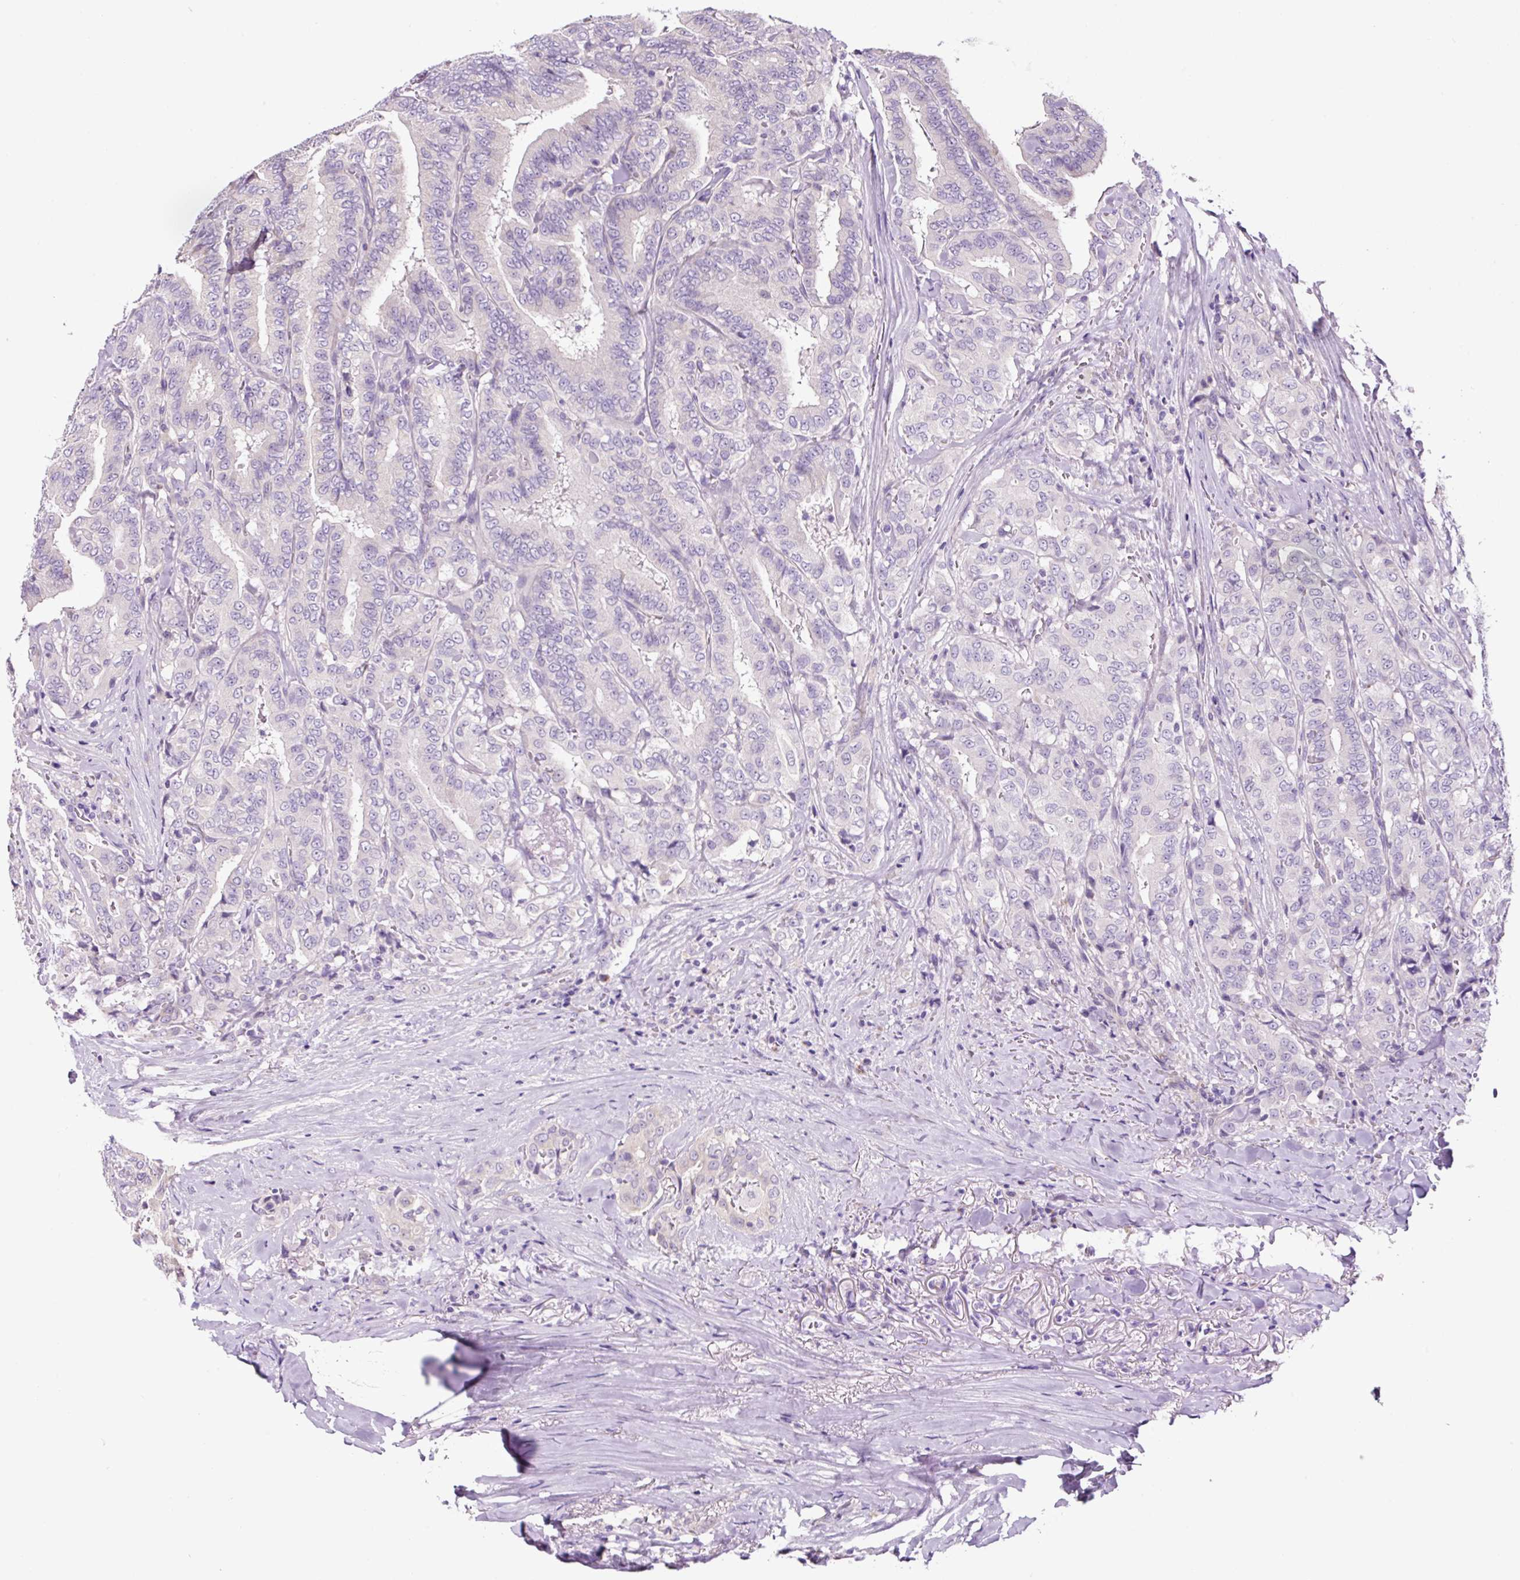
{"staining": {"intensity": "negative", "quantity": "none", "location": "none"}, "tissue": "thyroid cancer", "cell_type": "Tumor cells", "image_type": "cancer", "snomed": [{"axis": "morphology", "description": "Papillary adenocarcinoma, NOS"}, {"axis": "topography", "description": "Thyroid gland"}], "caption": "Thyroid papillary adenocarcinoma was stained to show a protein in brown. There is no significant staining in tumor cells. (DAB (3,3'-diaminobenzidine) IHC visualized using brightfield microscopy, high magnification).", "gene": "GORASP1", "patient": {"sex": "male", "age": 61}}